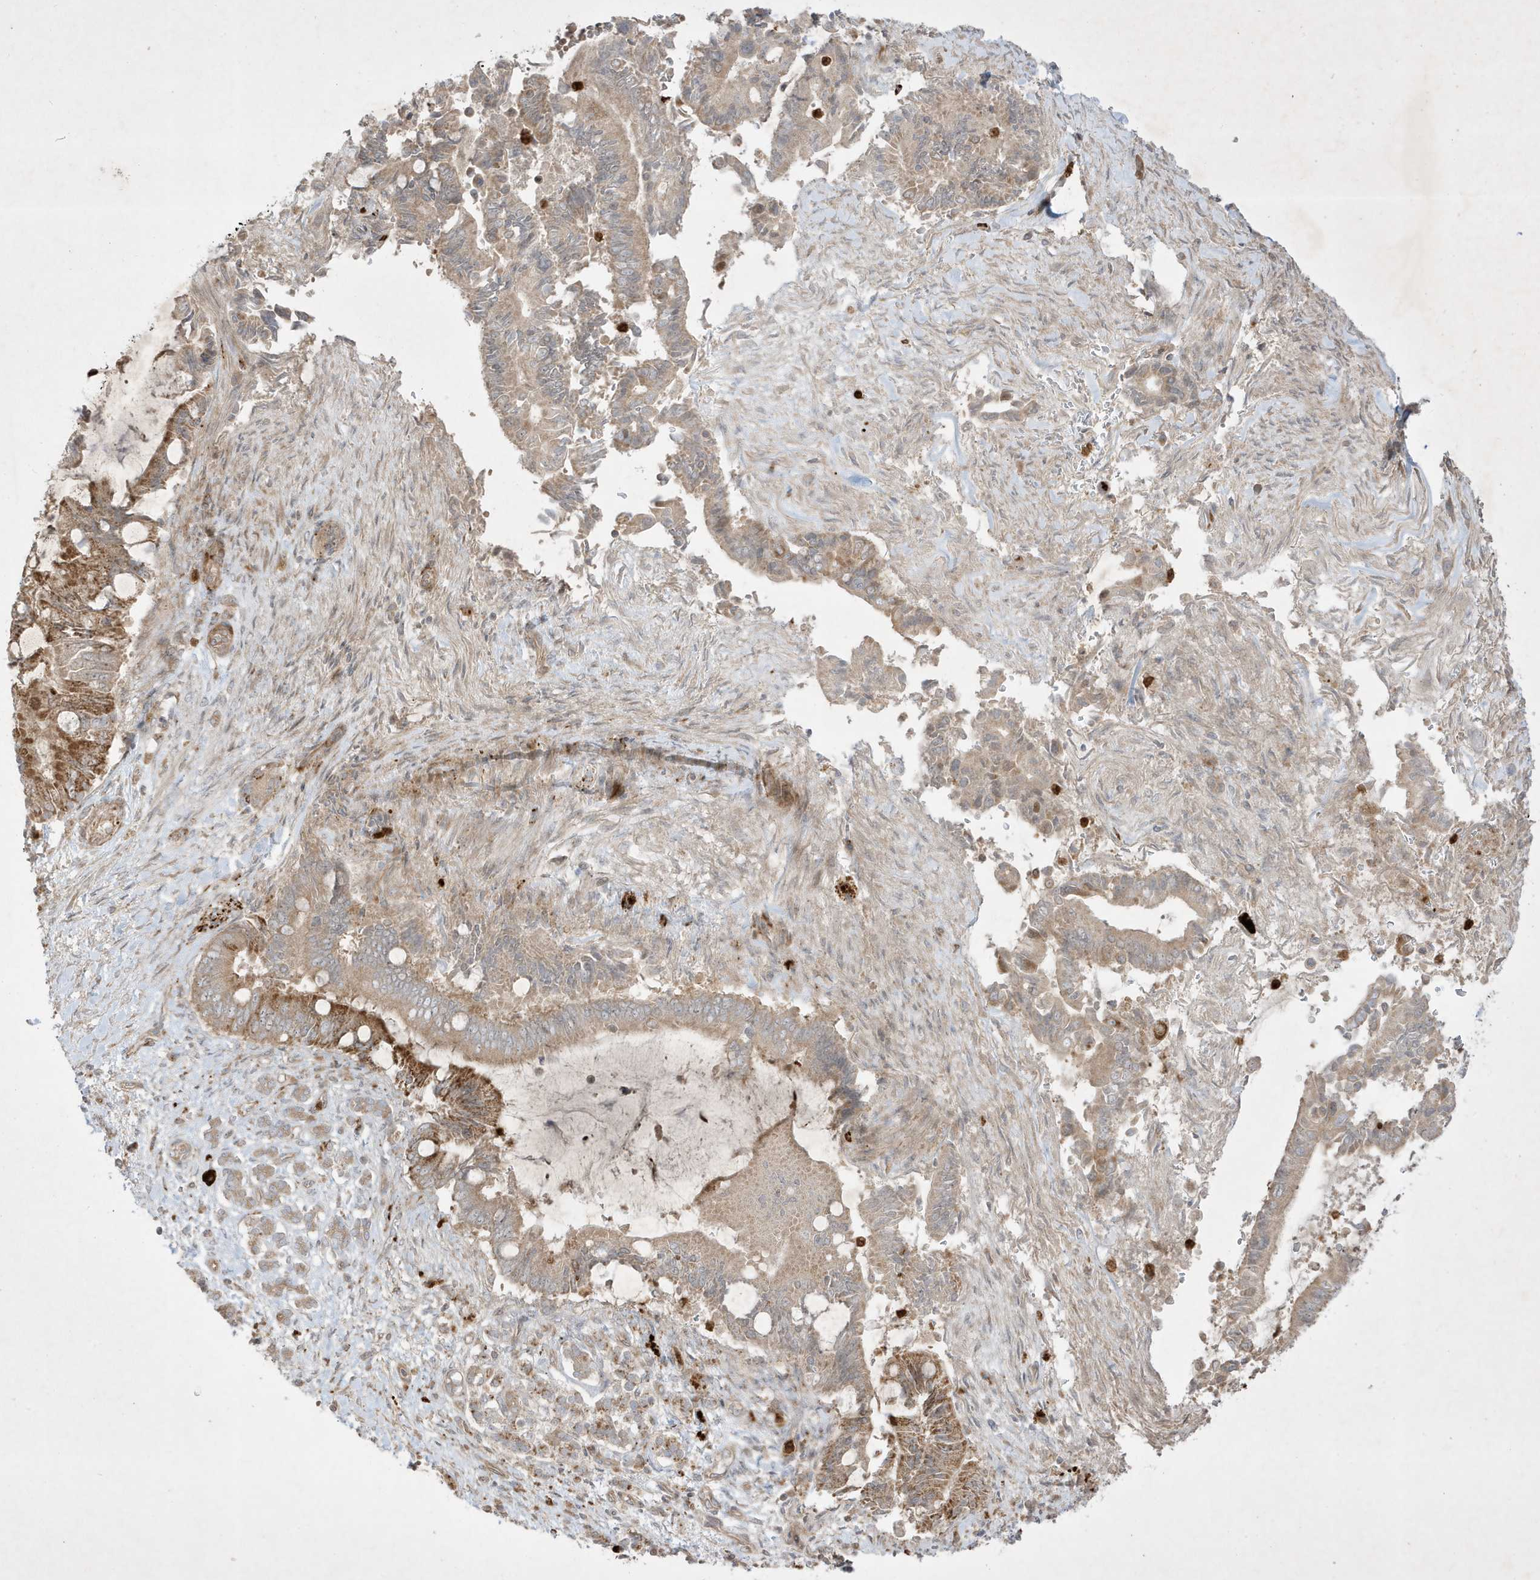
{"staining": {"intensity": "moderate", "quantity": "25%-75%", "location": "cytoplasmic/membranous"}, "tissue": "pancreatic cancer", "cell_type": "Tumor cells", "image_type": "cancer", "snomed": [{"axis": "morphology", "description": "Adenocarcinoma, NOS"}, {"axis": "topography", "description": "Pancreas"}], "caption": "Adenocarcinoma (pancreatic) stained for a protein (brown) demonstrates moderate cytoplasmic/membranous positive expression in approximately 25%-75% of tumor cells.", "gene": "IFT57", "patient": {"sex": "male", "age": 68}}